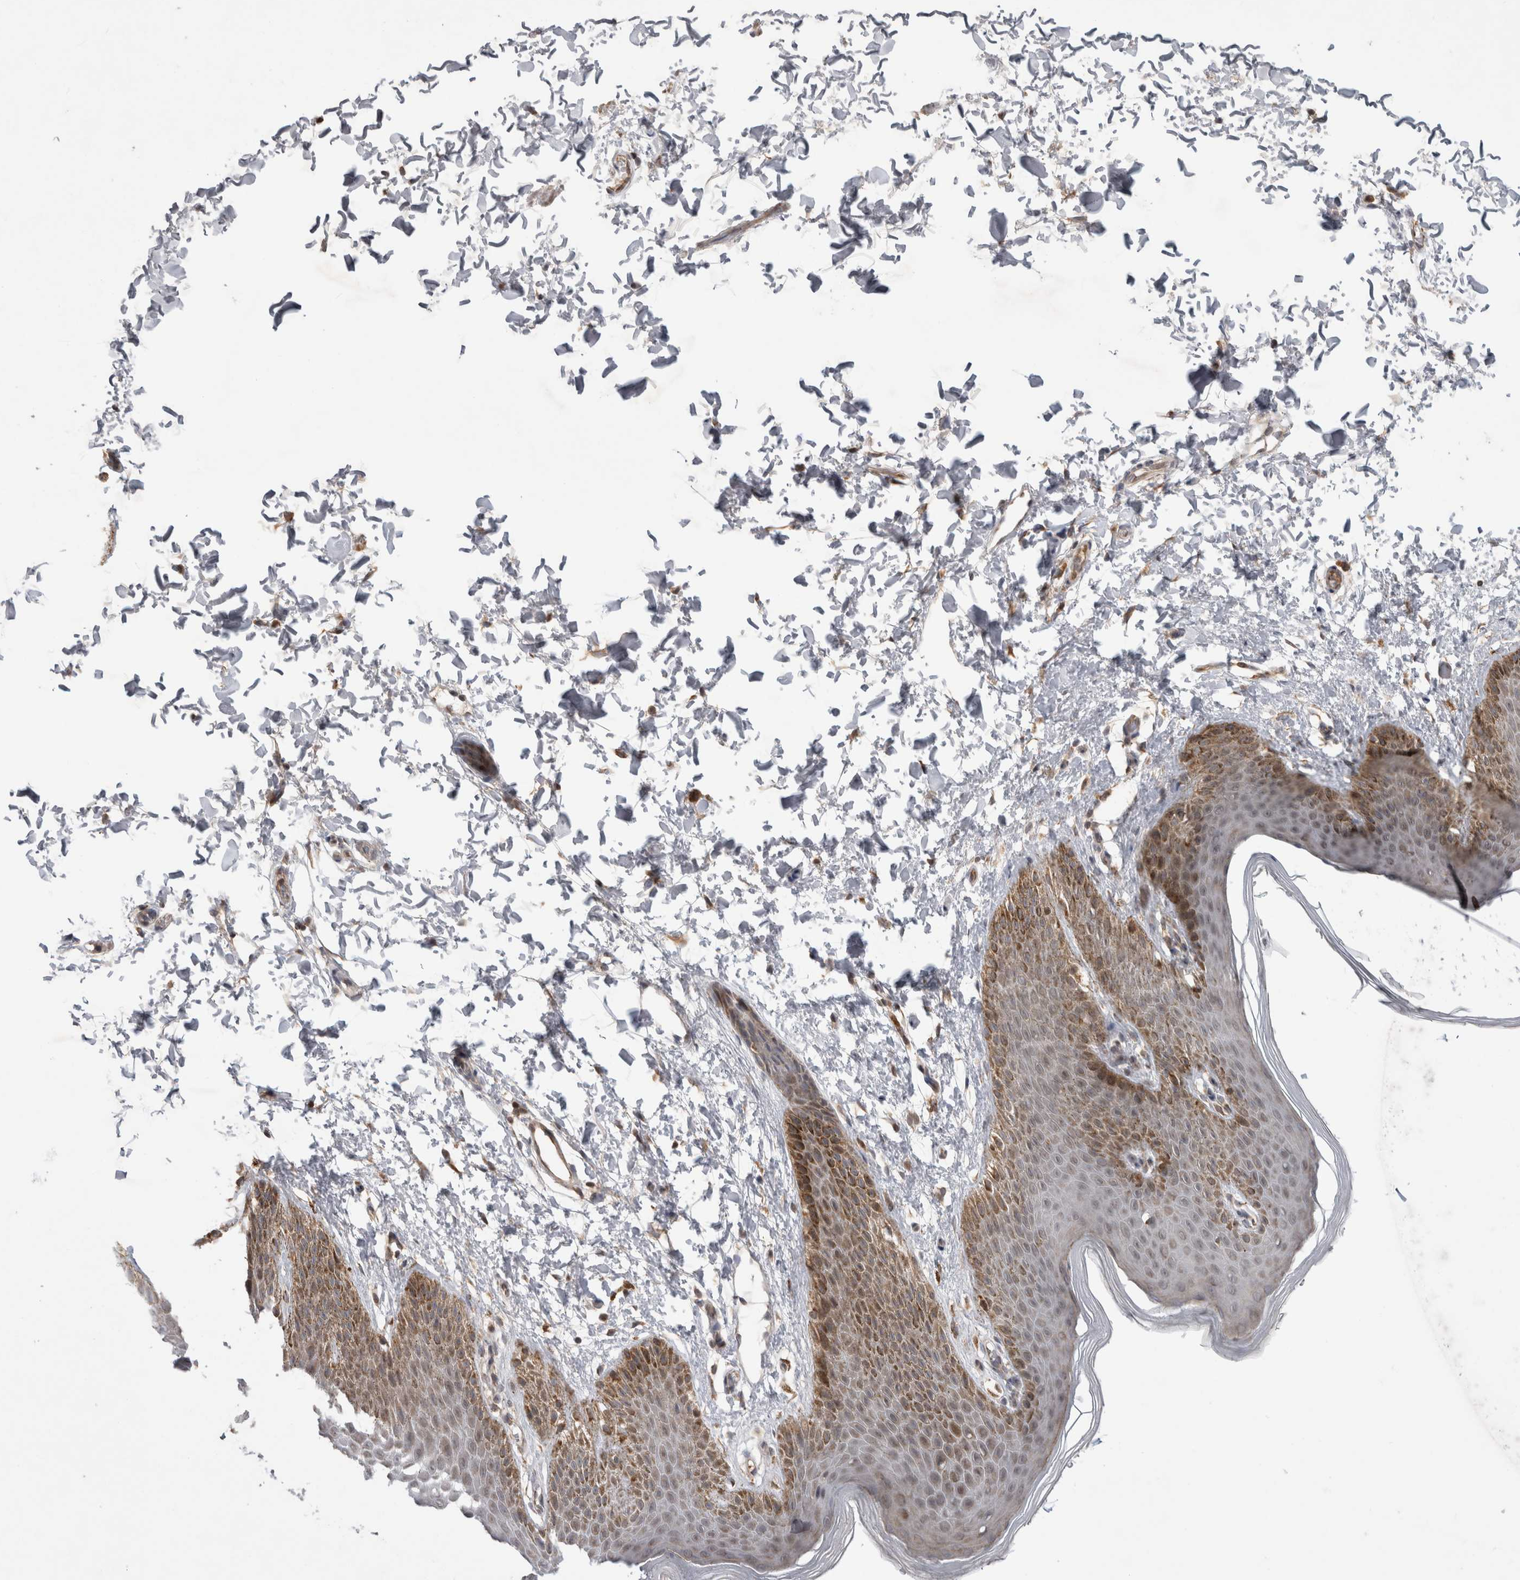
{"staining": {"intensity": "moderate", "quantity": "<25%", "location": "cytoplasmic/membranous"}, "tissue": "skin", "cell_type": "Epidermal cells", "image_type": "normal", "snomed": [{"axis": "morphology", "description": "Normal tissue, NOS"}, {"axis": "topography", "description": "Anal"}, {"axis": "topography", "description": "Peripheral nerve tissue"}], "caption": "The image demonstrates immunohistochemical staining of normal skin. There is moderate cytoplasmic/membranous staining is identified in approximately <25% of epidermal cells.", "gene": "KCNIP1", "patient": {"sex": "male", "age": 44}}